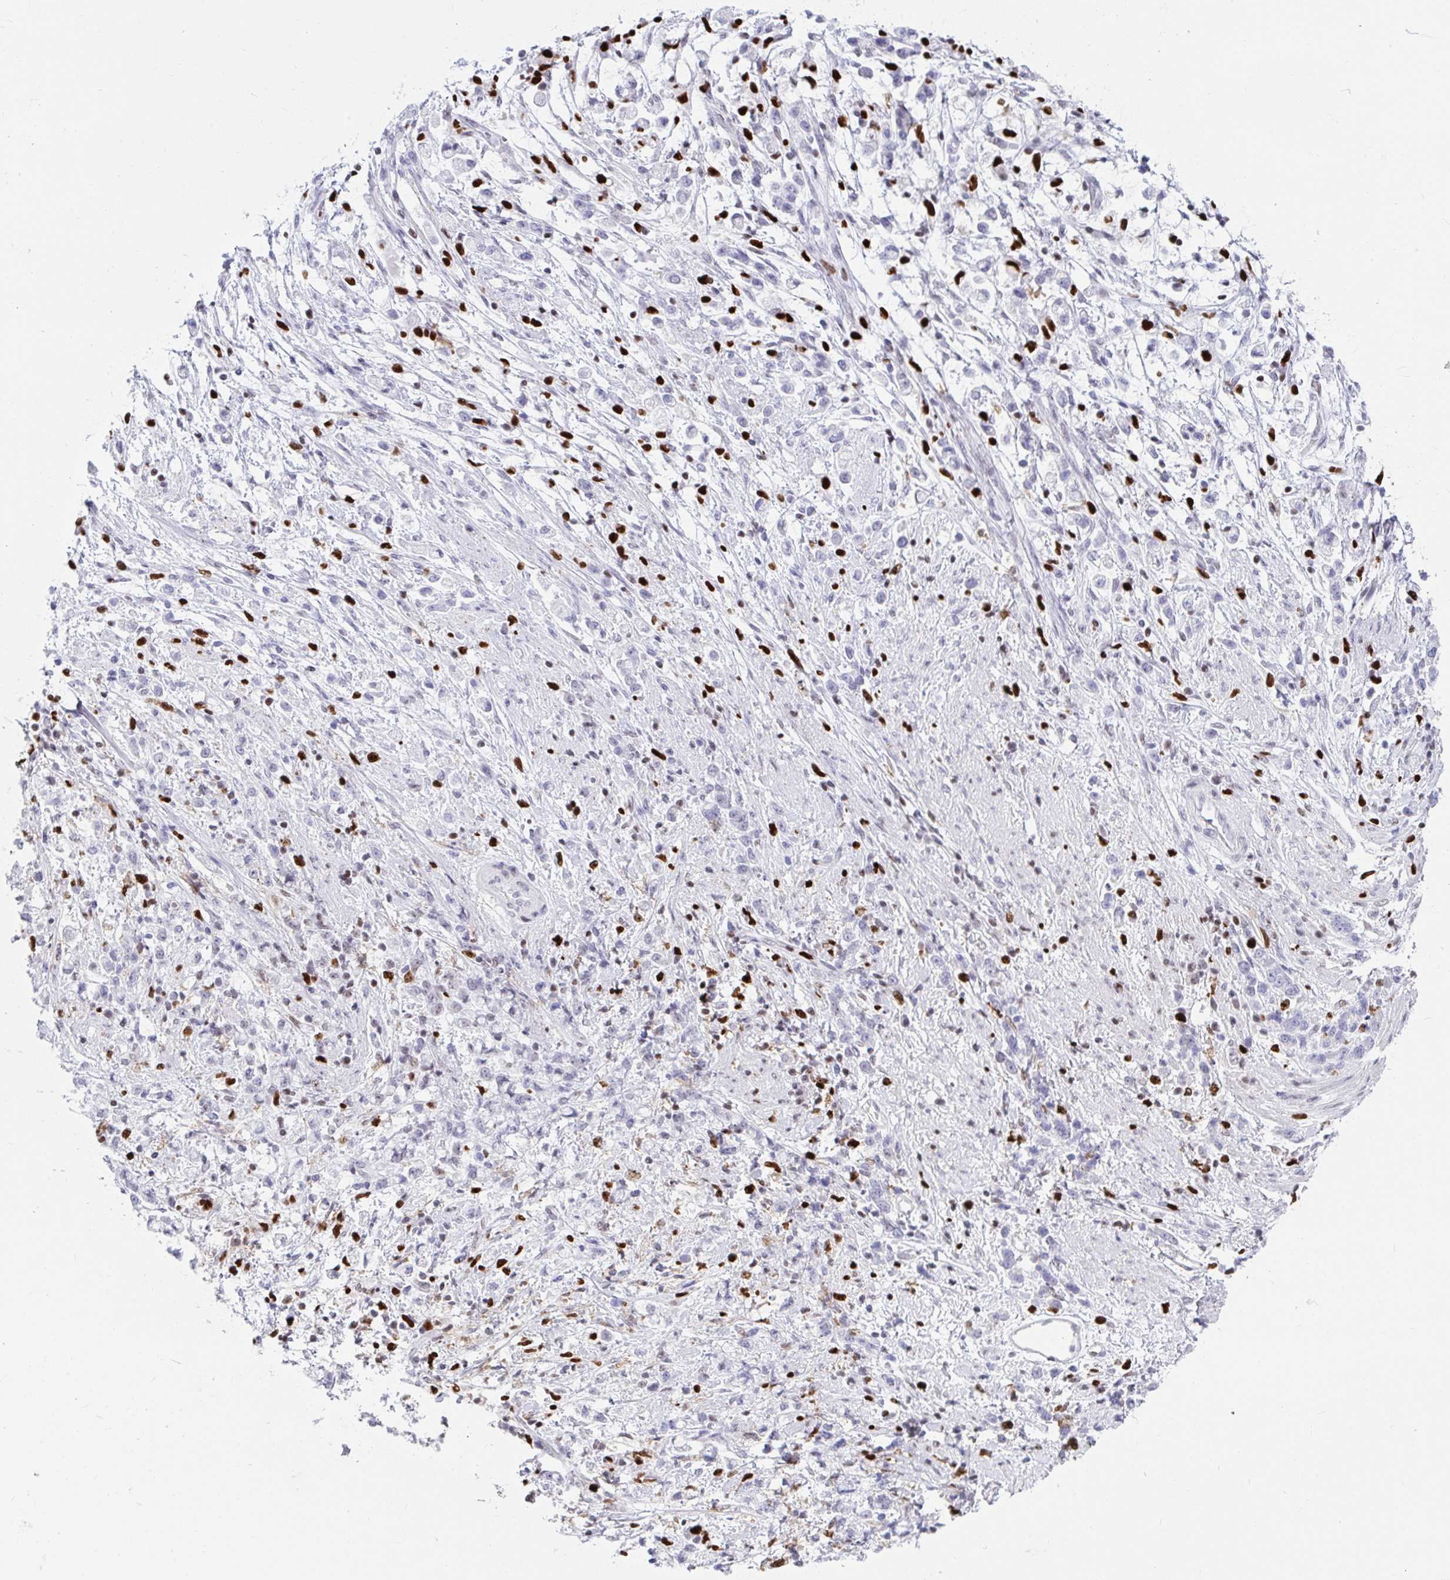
{"staining": {"intensity": "negative", "quantity": "none", "location": "none"}, "tissue": "stomach cancer", "cell_type": "Tumor cells", "image_type": "cancer", "snomed": [{"axis": "morphology", "description": "Adenocarcinoma, NOS"}, {"axis": "topography", "description": "Stomach"}], "caption": "High power microscopy histopathology image of an immunohistochemistry photomicrograph of stomach adenocarcinoma, revealing no significant positivity in tumor cells.", "gene": "ZNF586", "patient": {"sex": "female", "age": 60}}